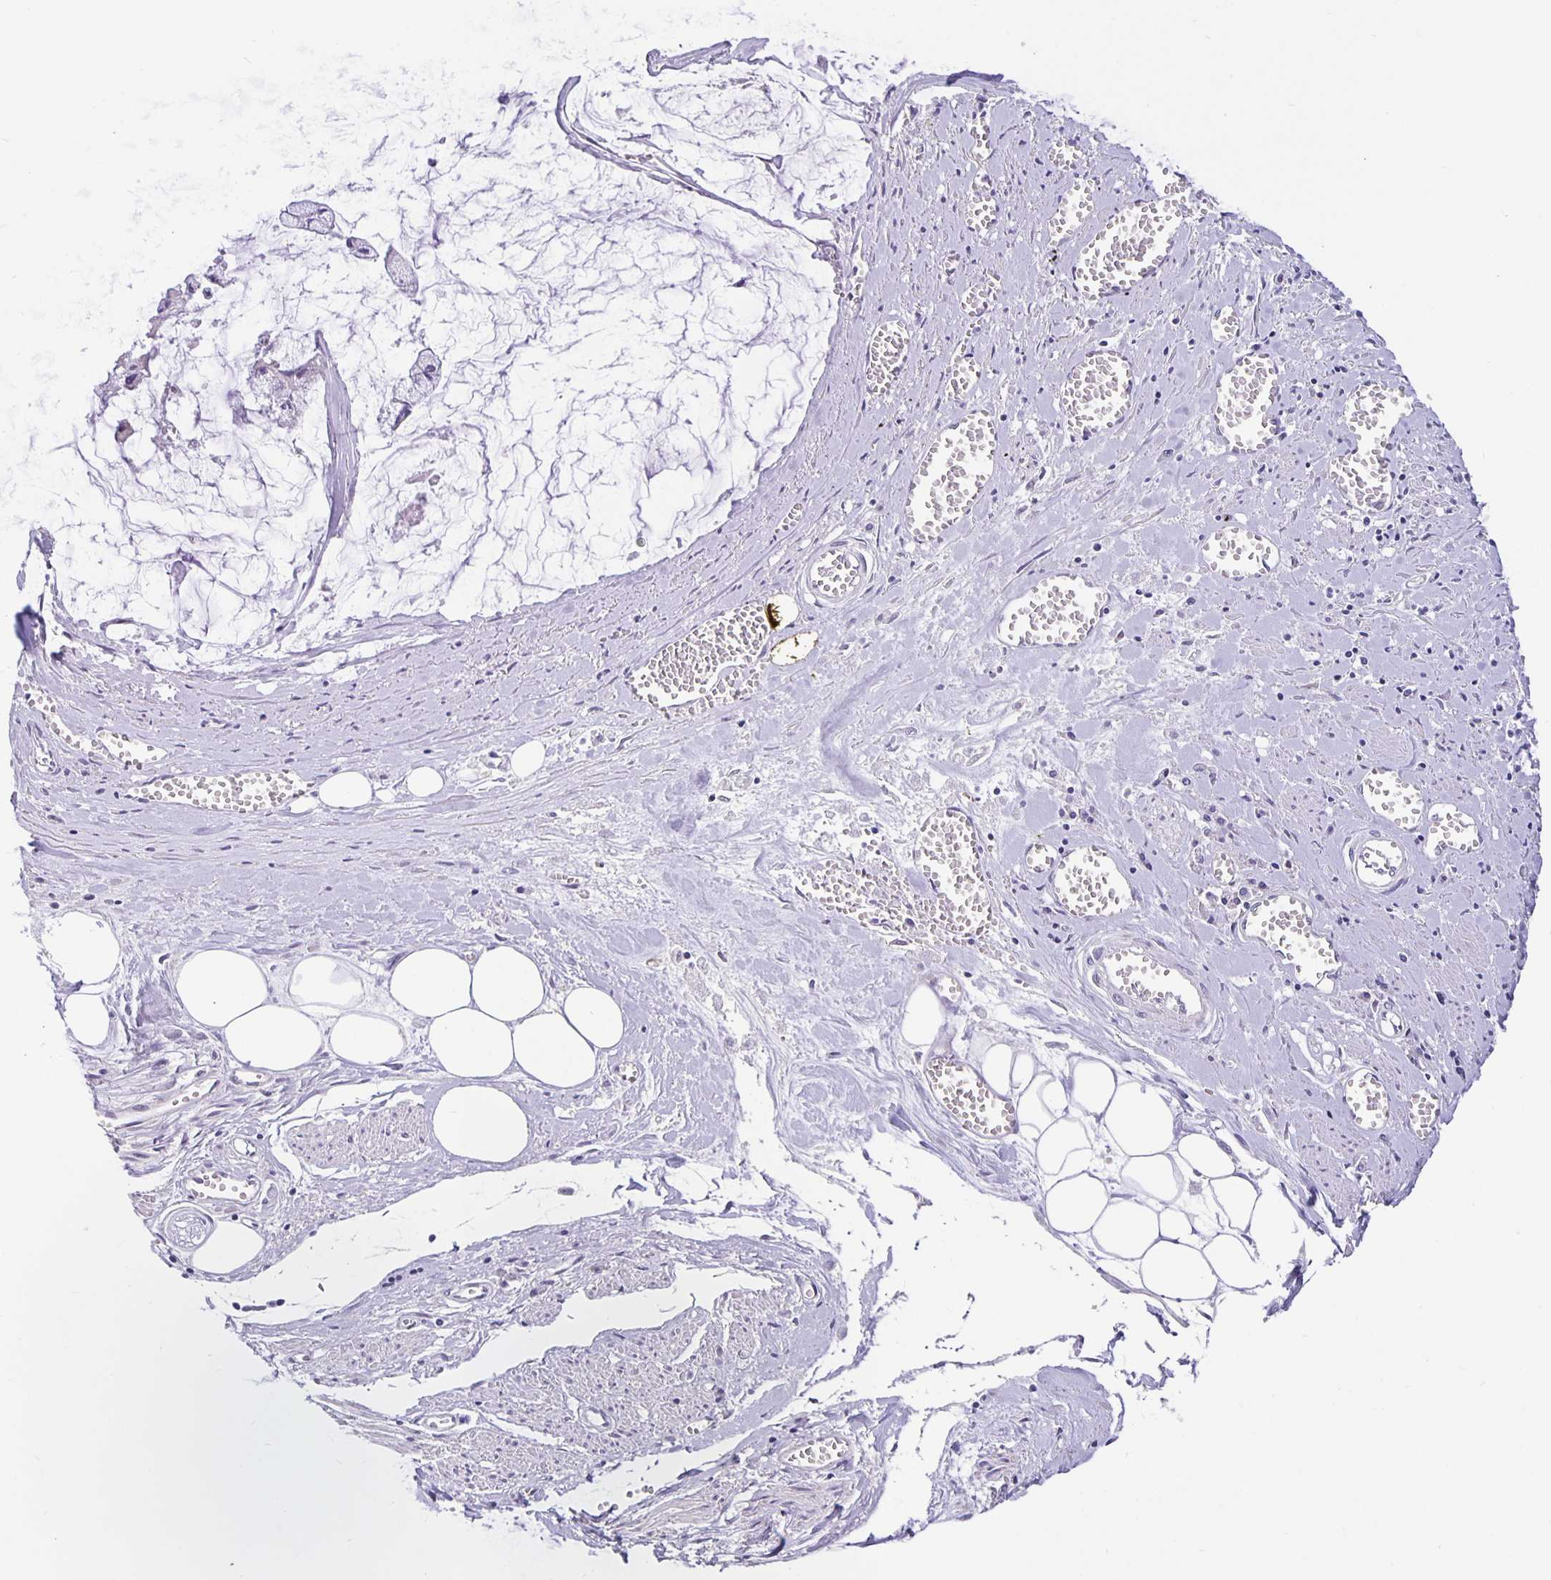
{"staining": {"intensity": "negative", "quantity": "none", "location": "none"}, "tissue": "ovarian cancer", "cell_type": "Tumor cells", "image_type": "cancer", "snomed": [{"axis": "morphology", "description": "Cystadenocarcinoma, mucinous, NOS"}, {"axis": "topography", "description": "Ovary"}], "caption": "A micrograph of human ovarian mucinous cystadenocarcinoma is negative for staining in tumor cells.", "gene": "FOSL2", "patient": {"sex": "female", "age": 90}}